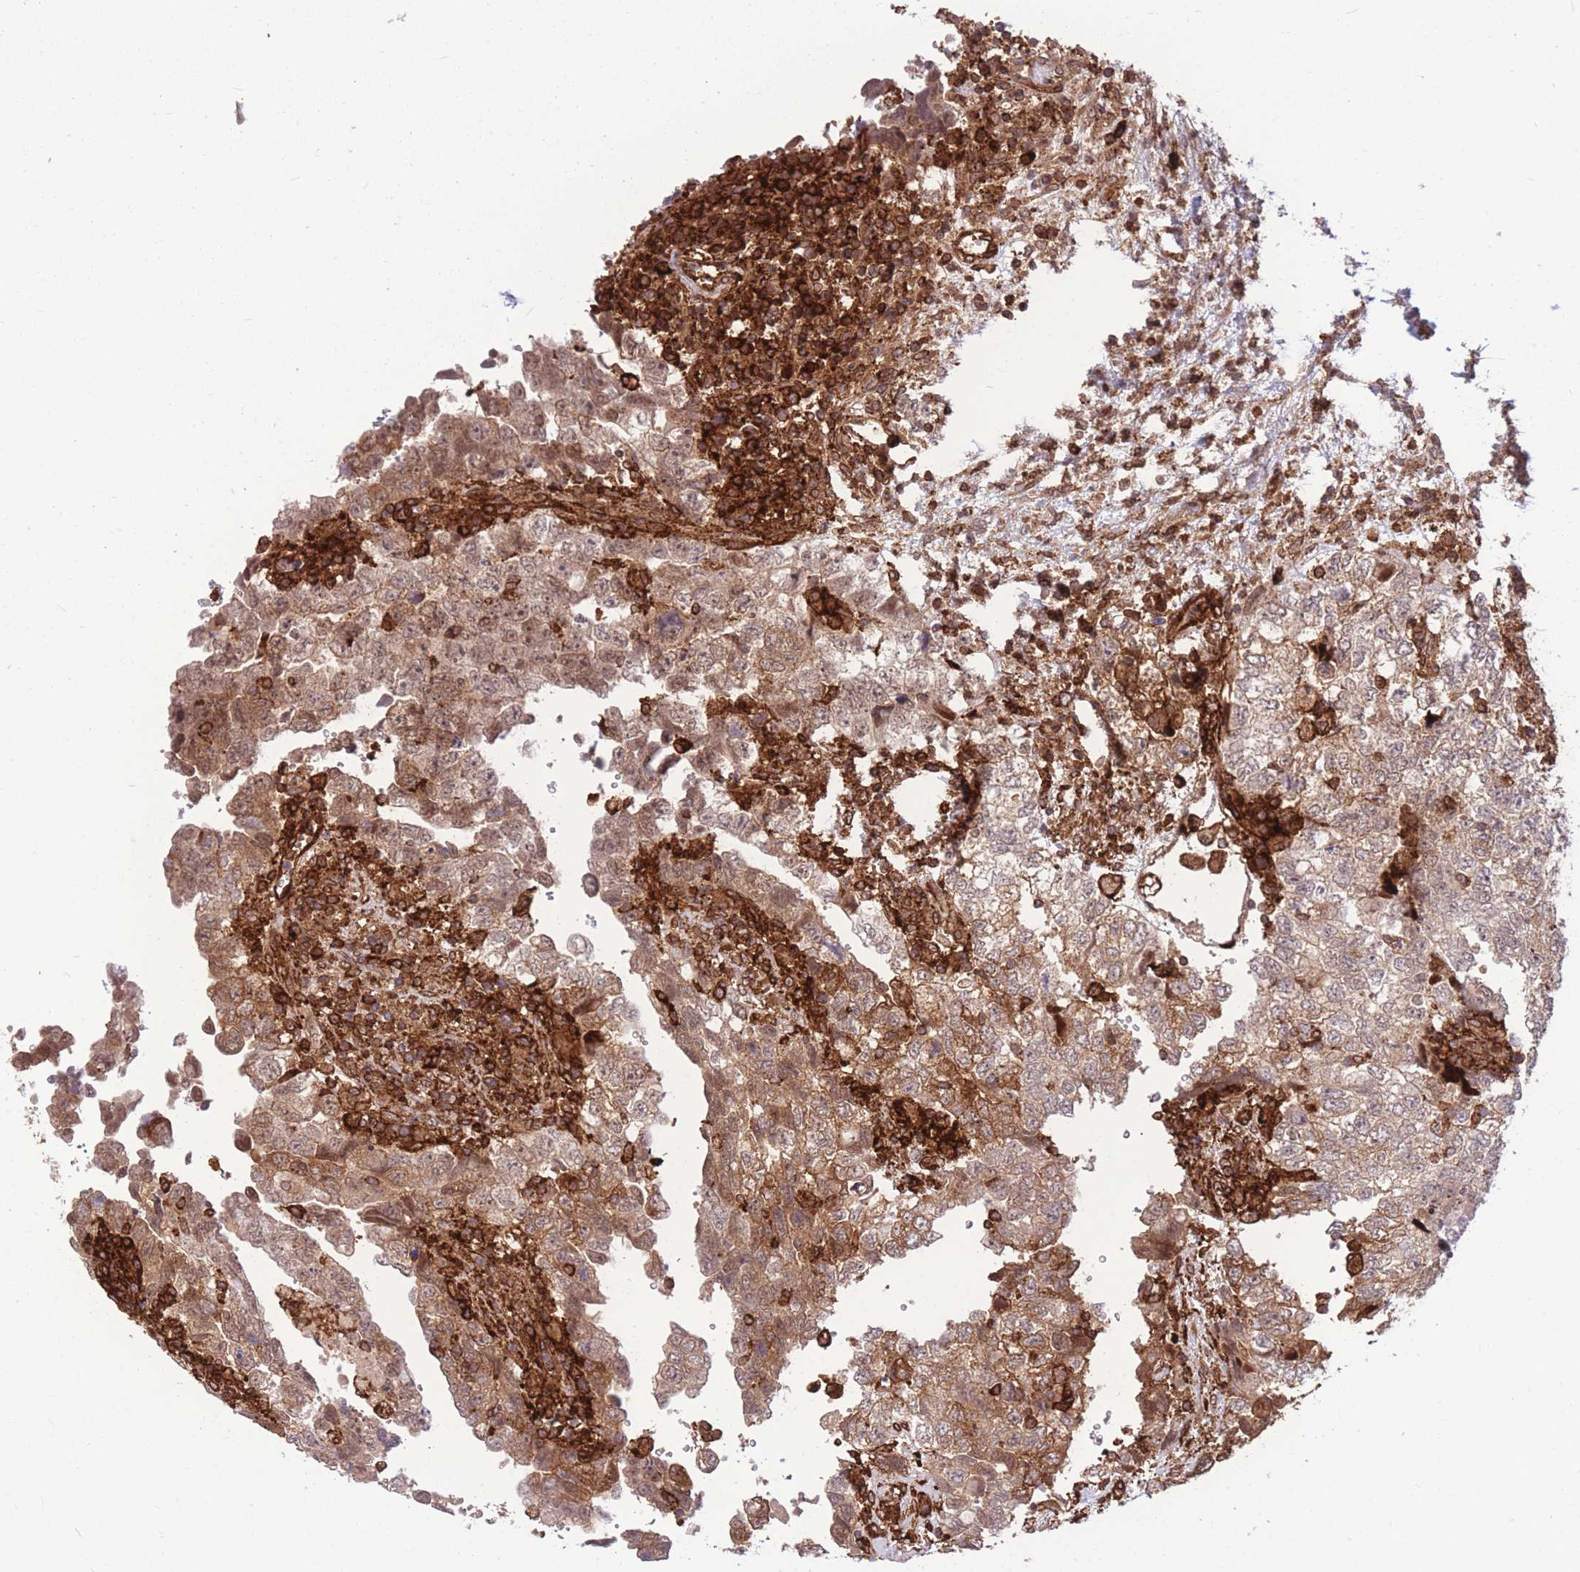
{"staining": {"intensity": "moderate", "quantity": "25%-75%", "location": "cytoplasmic/membranous"}, "tissue": "testis cancer", "cell_type": "Tumor cells", "image_type": "cancer", "snomed": [{"axis": "morphology", "description": "Carcinoma, Embryonal, NOS"}, {"axis": "topography", "description": "Testis"}], "caption": "Testis embryonal carcinoma tissue exhibits moderate cytoplasmic/membranous expression in about 25%-75% of tumor cells, visualized by immunohistochemistry.", "gene": "TCF20", "patient": {"sex": "male", "age": 37}}